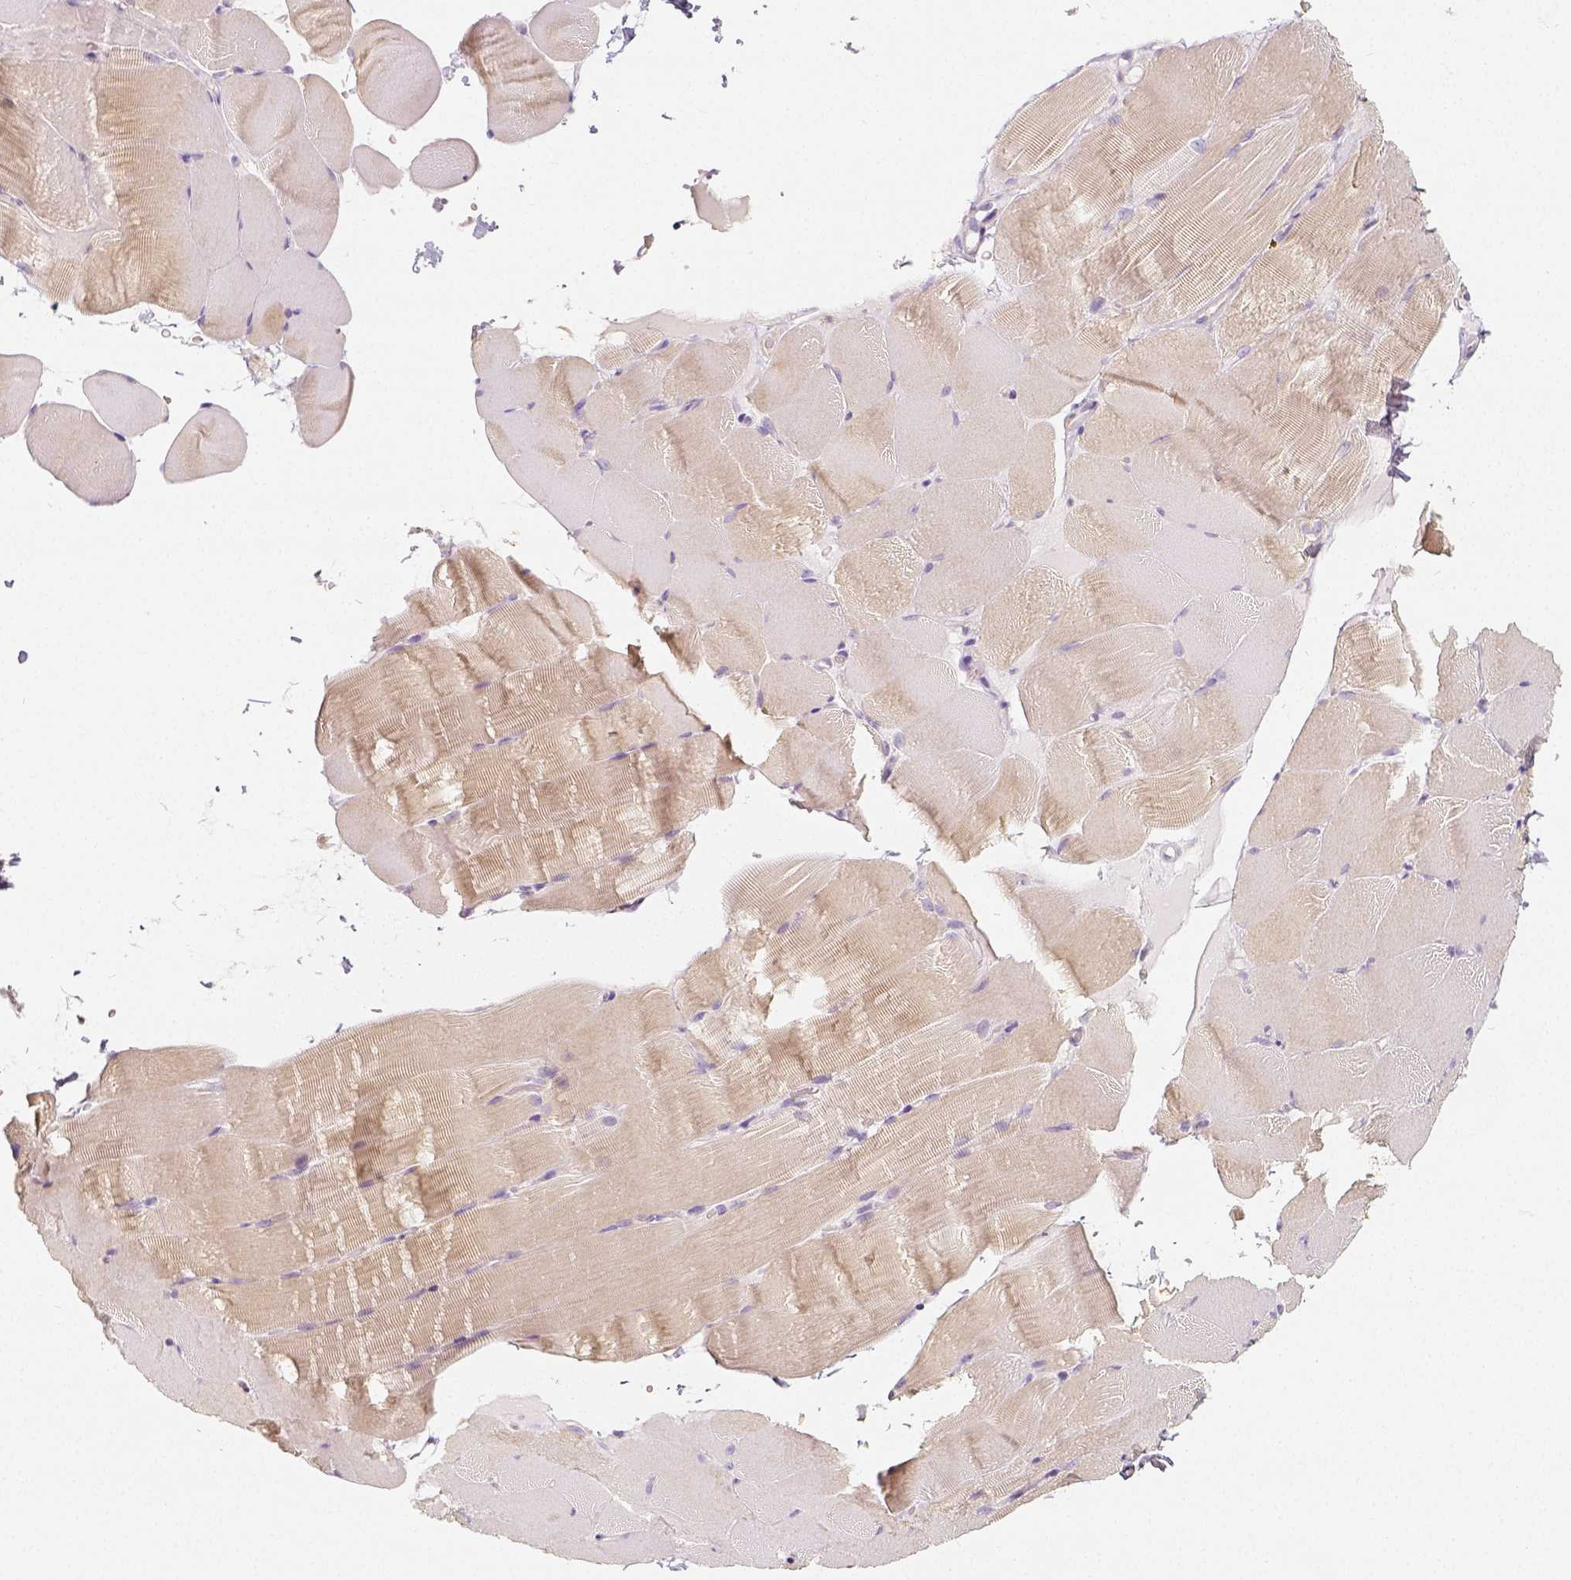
{"staining": {"intensity": "negative", "quantity": "none", "location": "none"}, "tissue": "skeletal muscle", "cell_type": "Myocytes", "image_type": "normal", "snomed": [{"axis": "morphology", "description": "Normal tissue, NOS"}, {"axis": "topography", "description": "Skeletal muscle"}], "caption": "This is an IHC micrograph of normal skeletal muscle. There is no expression in myocytes.", "gene": "THY1", "patient": {"sex": "female", "age": 37}}